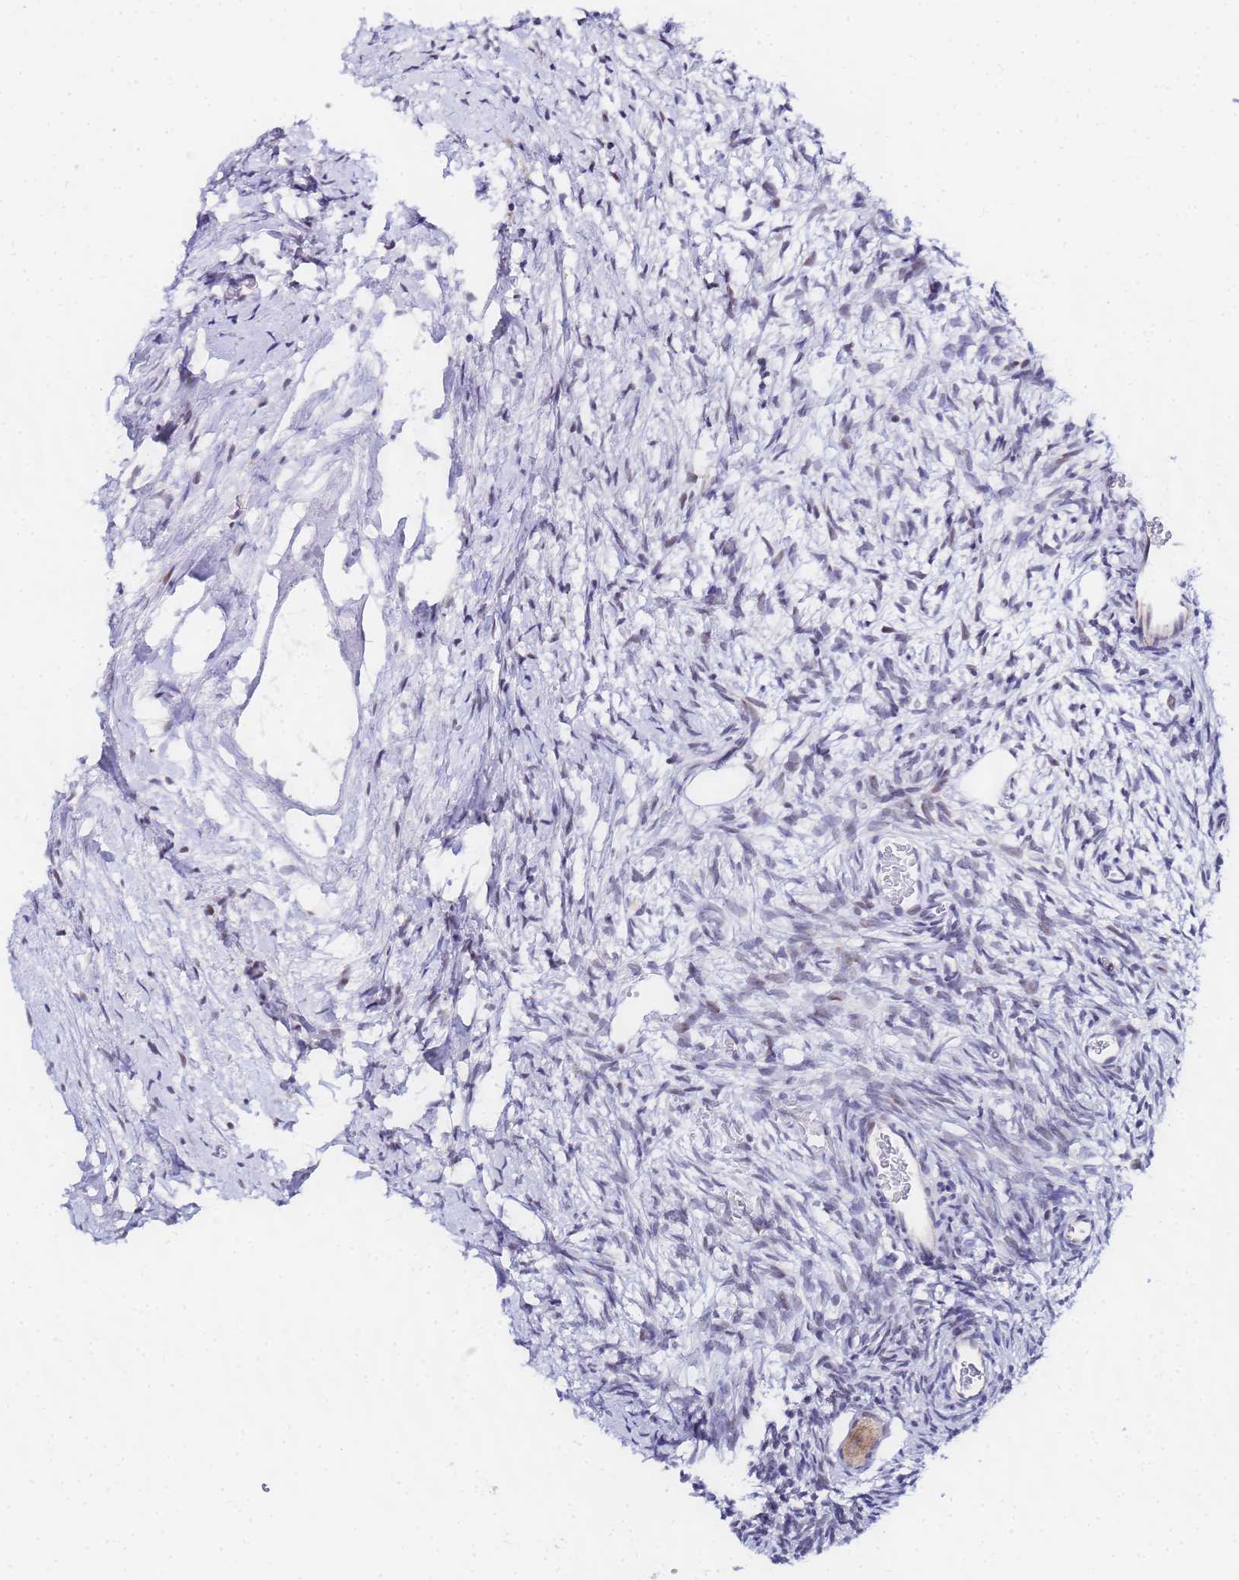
{"staining": {"intensity": "weak", "quantity": ">75%", "location": "cytoplasmic/membranous"}, "tissue": "ovary", "cell_type": "Follicle cells", "image_type": "normal", "snomed": [{"axis": "morphology", "description": "Normal tissue, NOS"}, {"axis": "topography", "description": "Ovary"}], "caption": "DAB (3,3'-diaminobenzidine) immunohistochemical staining of unremarkable human ovary shows weak cytoplasmic/membranous protein staining in approximately >75% of follicle cells. (DAB (3,3'-diaminobenzidine) IHC with brightfield microscopy, high magnification).", "gene": "CKMT1A", "patient": {"sex": "female", "age": 39}}